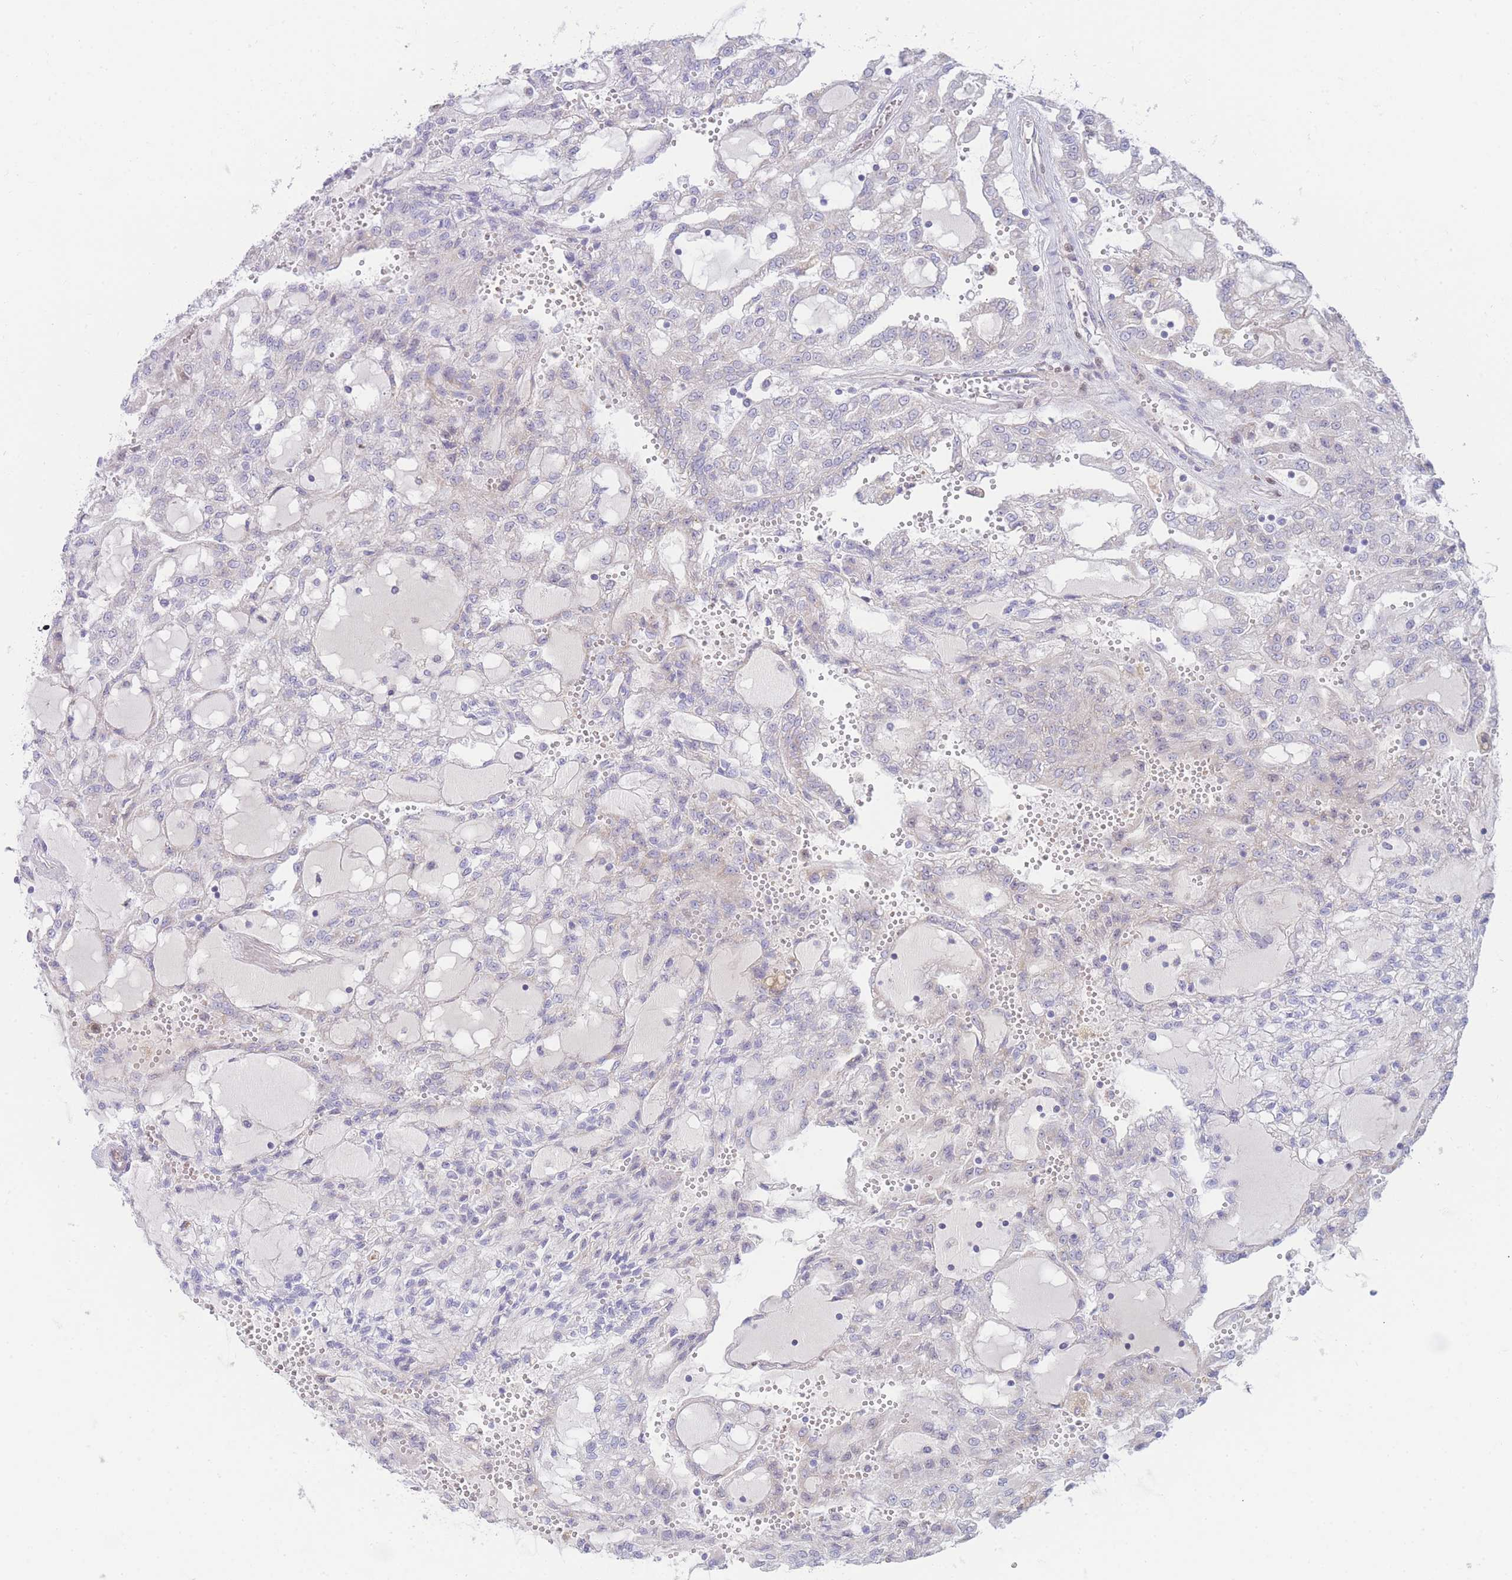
{"staining": {"intensity": "negative", "quantity": "none", "location": "none"}, "tissue": "renal cancer", "cell_type": "Tumor cells", "image_type": "cancer", "snomed": [{"axis": "morphology", "description": "Adenocarcinoma, NOS"}, {"axis": "topography", "description": "Kidney"}], "caption": "Protein analysis of adenocarcinoma (renal) exhibits no significant positivity in tumor cells. (Brightfield microscopy of DAB immunohistochemistry at high magnification).", "gene": "GPAM", "patient": {"sex": "male", "age": 63}}